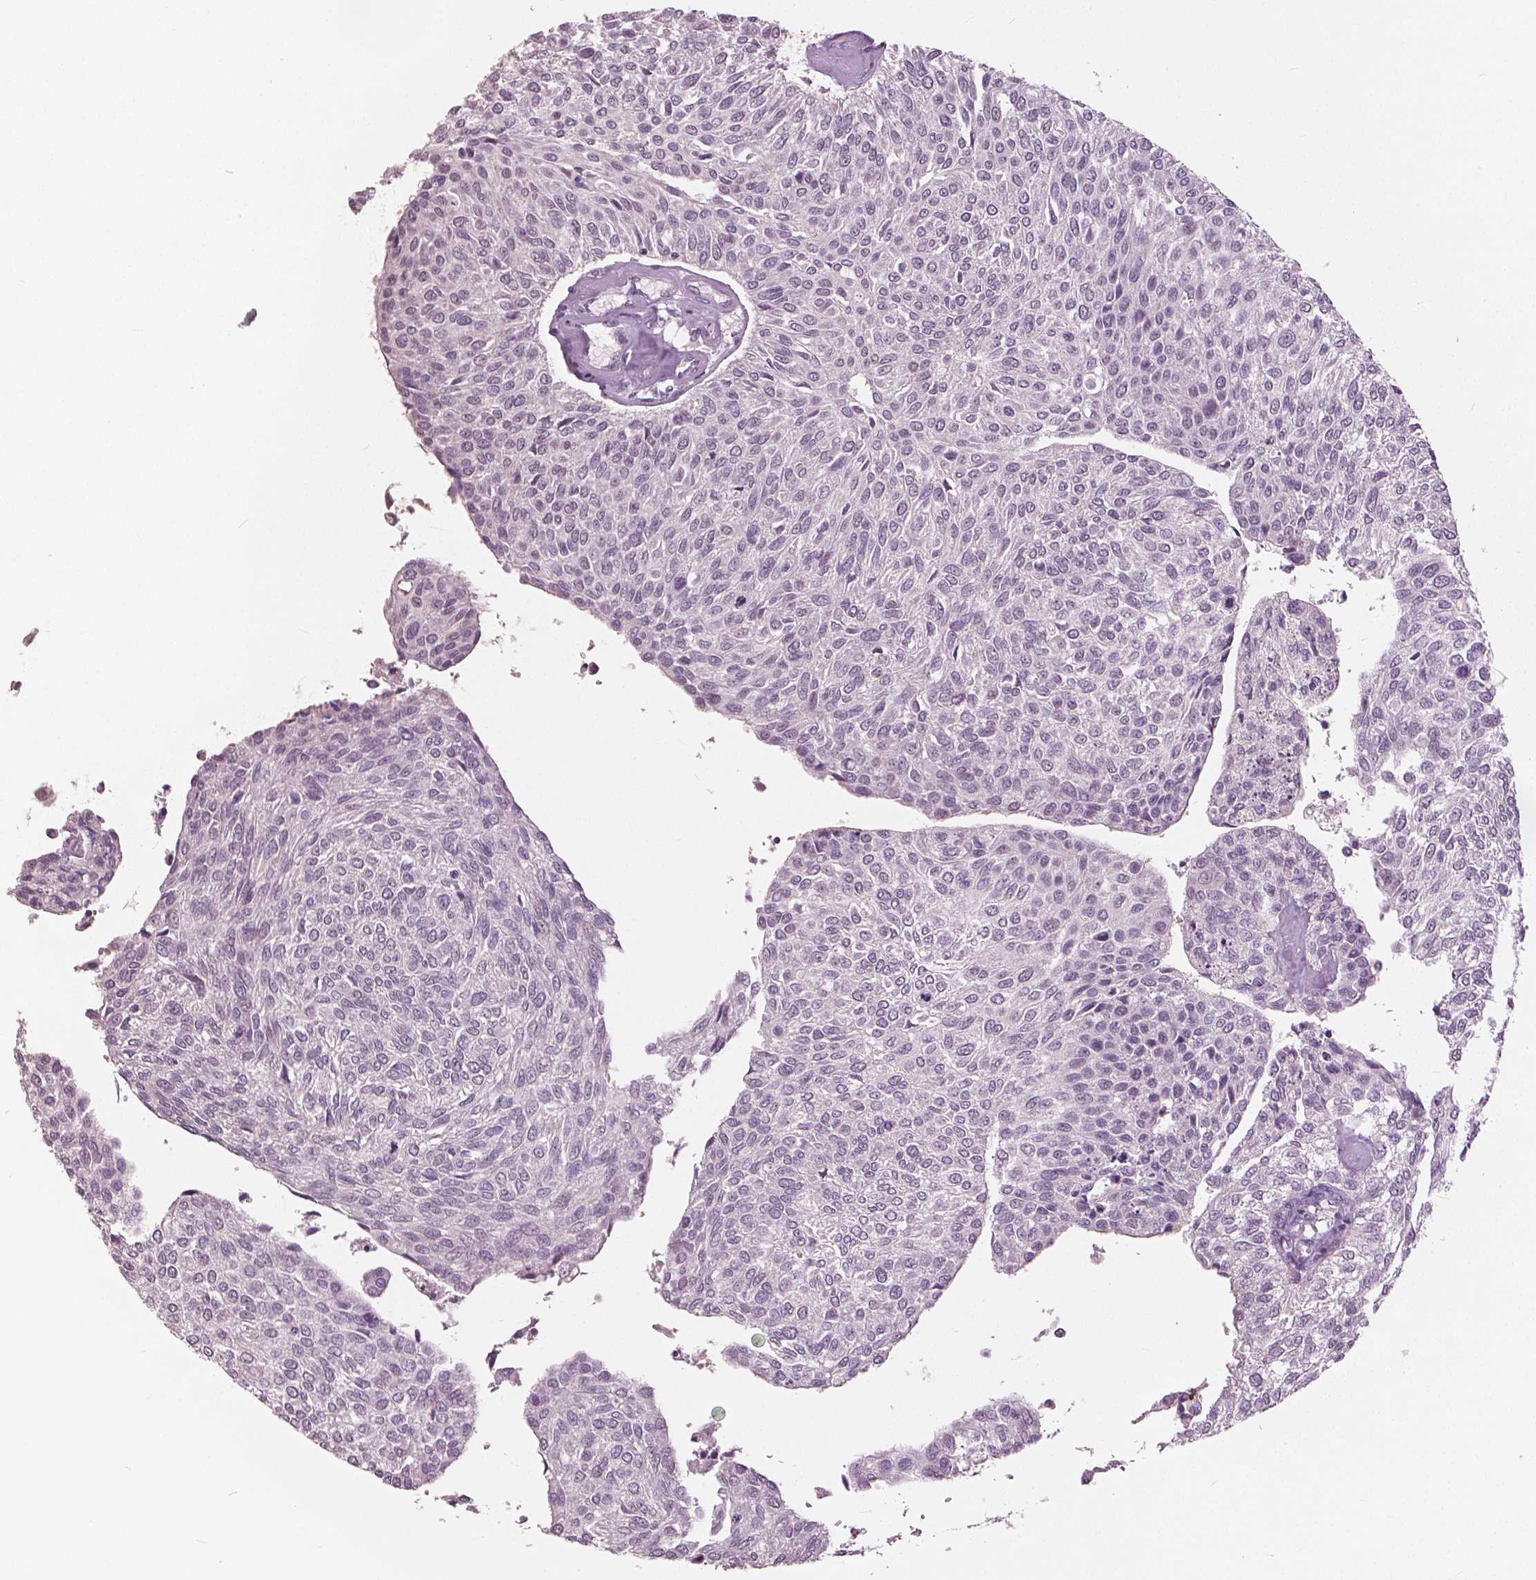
{"staining": {"intensity": "negative", "quantity": "none", "location": "none"}, "tissue": "urothelial cancer", "cell_type": "Tumor cells", "image_type": "cancer", "snomed": [{"axis": "morphology", "description": "Urothelial carcinoma, NOS"}, {"axis": "topography", "description": "Urinary bladder"}], "caption": "Tumor cells show no significant protein staining in transitional cell carcinoma.", "gene": "NANOG", "patient": {"sex": "male", "age": 55}}